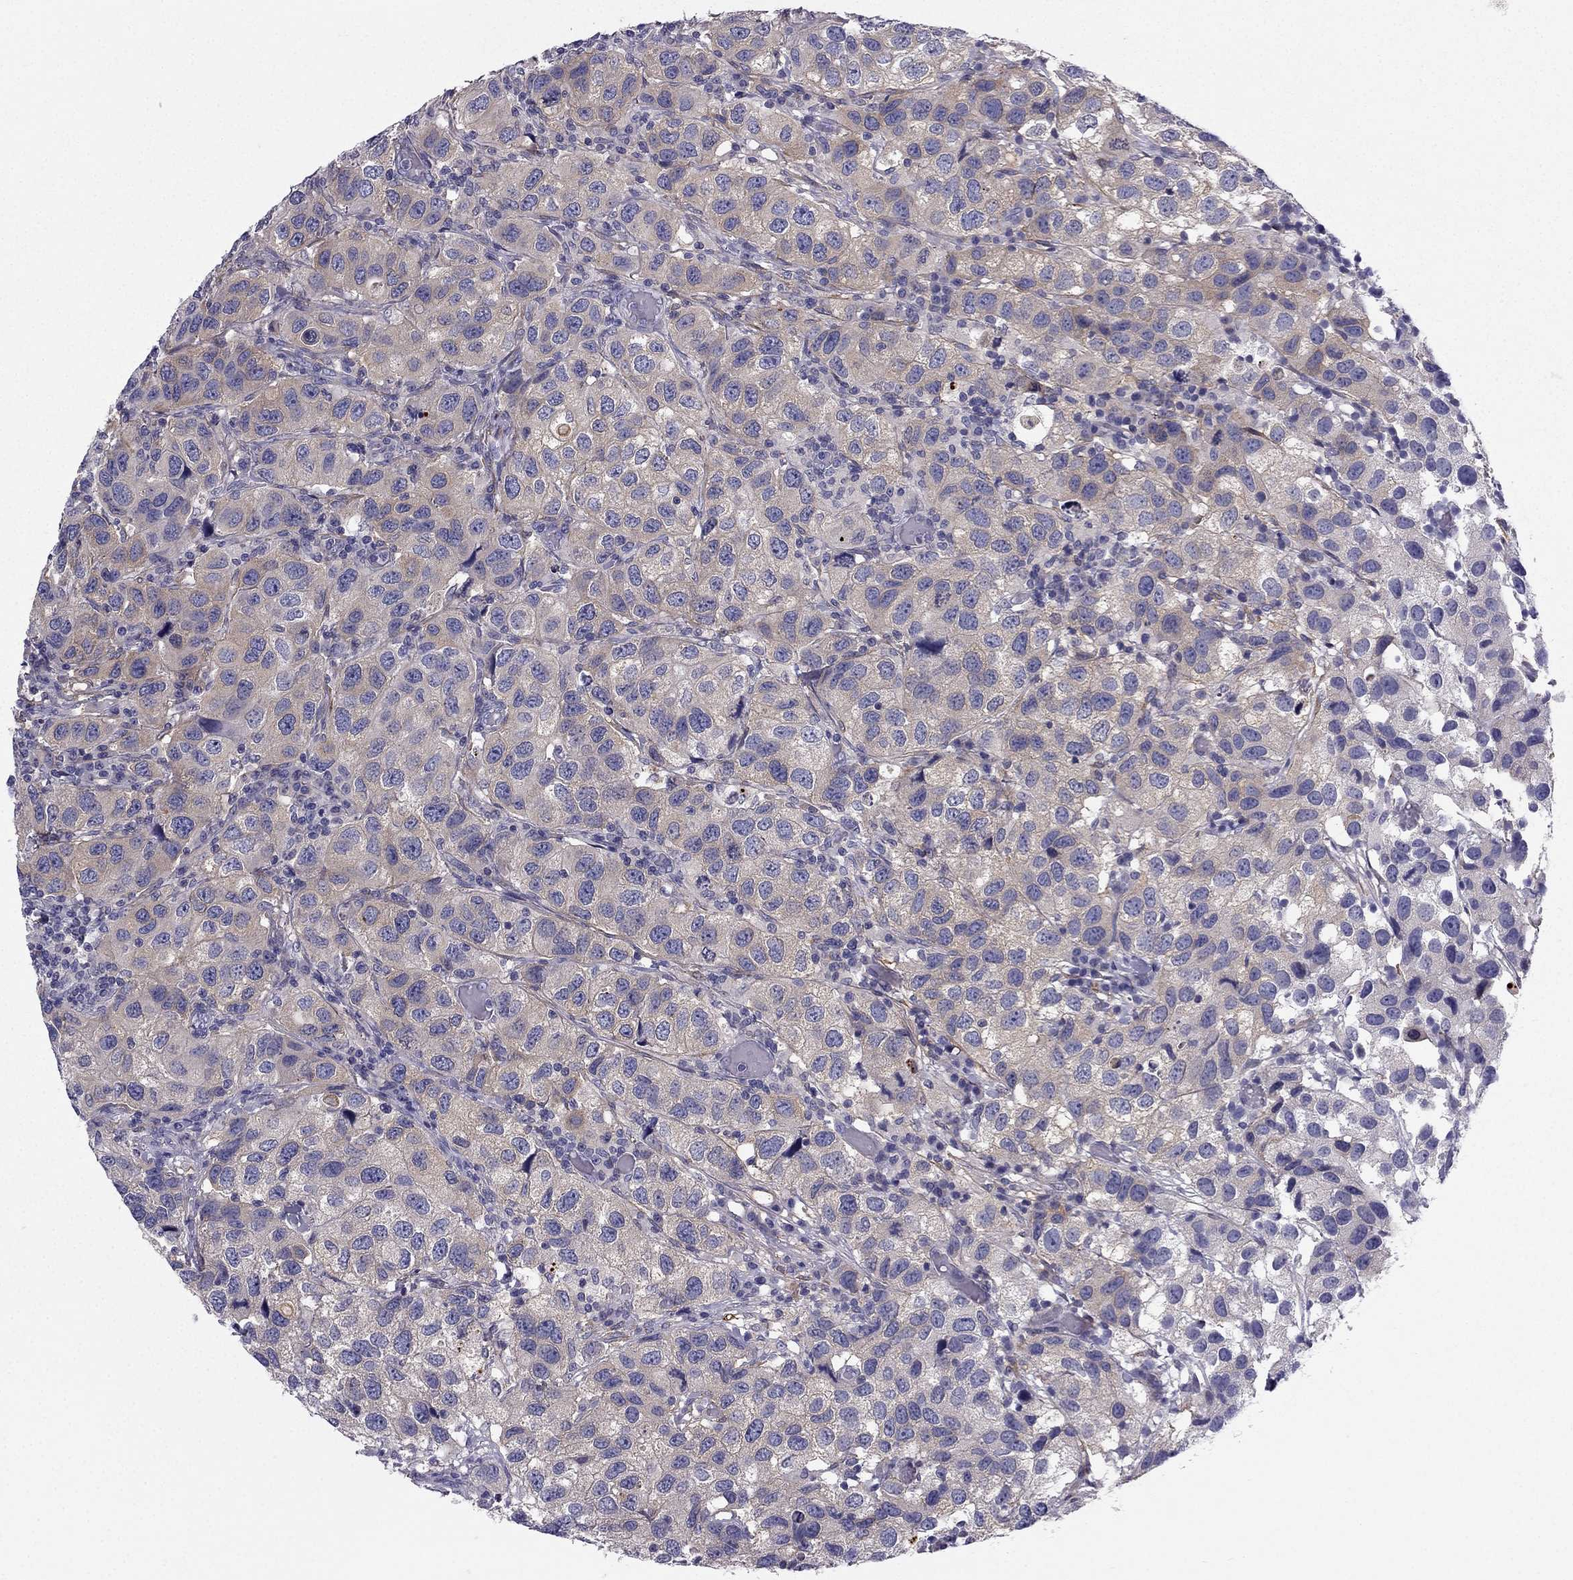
{"staining": {"intensity": "weak", "quantity": "<25%", "location": "cytoplasmic/membranous"}, "tissue": "urothelial cancer", "cell_type": "Tumor cells", "image_type": "cancer", "snomed": [{"axis": "morphology", "description": "Urothelial carcinoma, High grade"}, {"axis": "topography", "description": "Urinary bladder"}], "caption": "Immunohistochemistry (IHC) micrograph of neoplastic tissue: human urothelial carcinoma (high-grade) stained with DAB (3,3'-diaminobenzidine) reveals no significant protein staining in tumor cells. (Stains: DAB immunohistochemistry with hematoxylin counter stain, Microscopy: brightfield microscopy at high magnification).", "gene": "SYT5", "patient": {"sex": "male", "age": 79}}